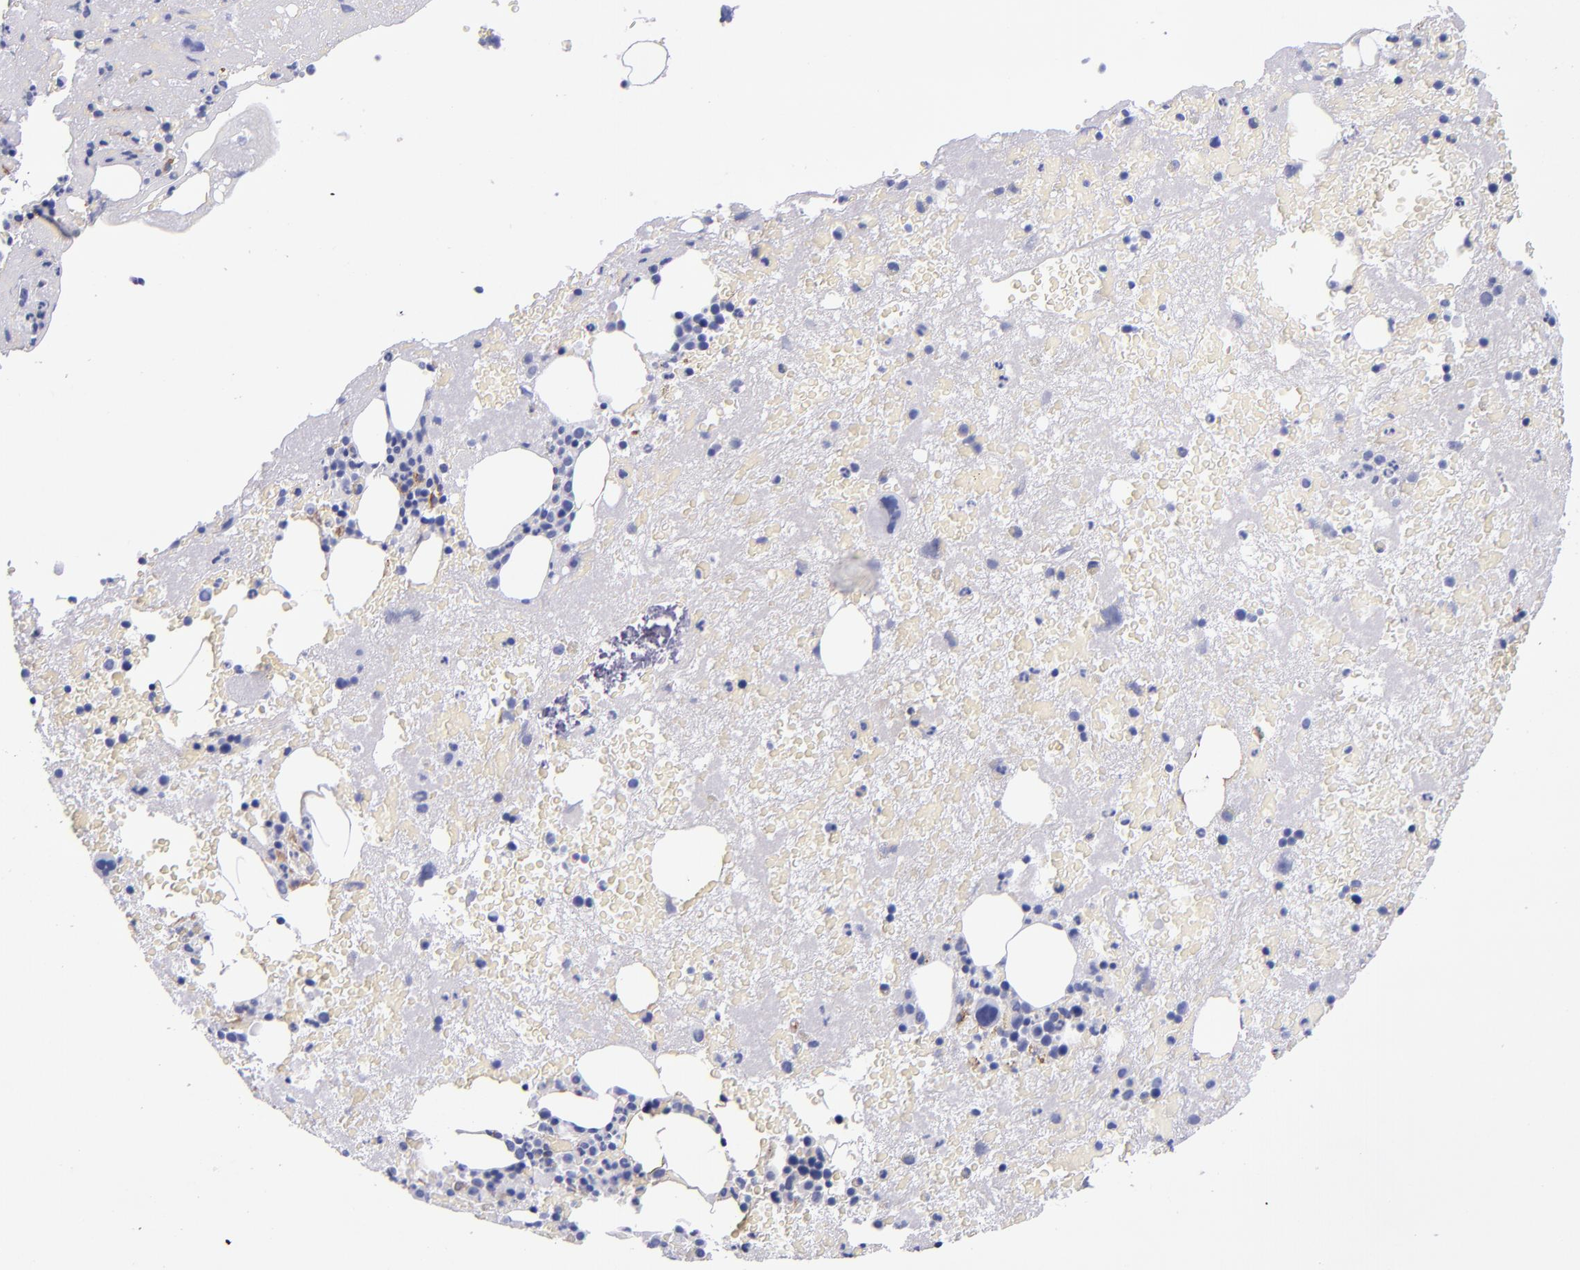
{"staining": {"intensity": "negative", "quantity": "none", "location": "none"}, "tissue": "bone marrow", "cell_type": "Hematopoietic cells", "image_type": "normal", "snomed": [{"axis": "morphology", "description": "Normal tissue, NOS"}, {"axis": "topography", "description": "Bone marrow"}], "caption": "Micrograph shows no protein positivity in hematopoietic cells of normal bone marrow. (Brightfield microscopy of DAB (3,3'-diaminobenzidine) immunohistochemistry (IHC) at high magnification).", "gene": "NOS3", "patient": {"sex": "male", "age": 76}}